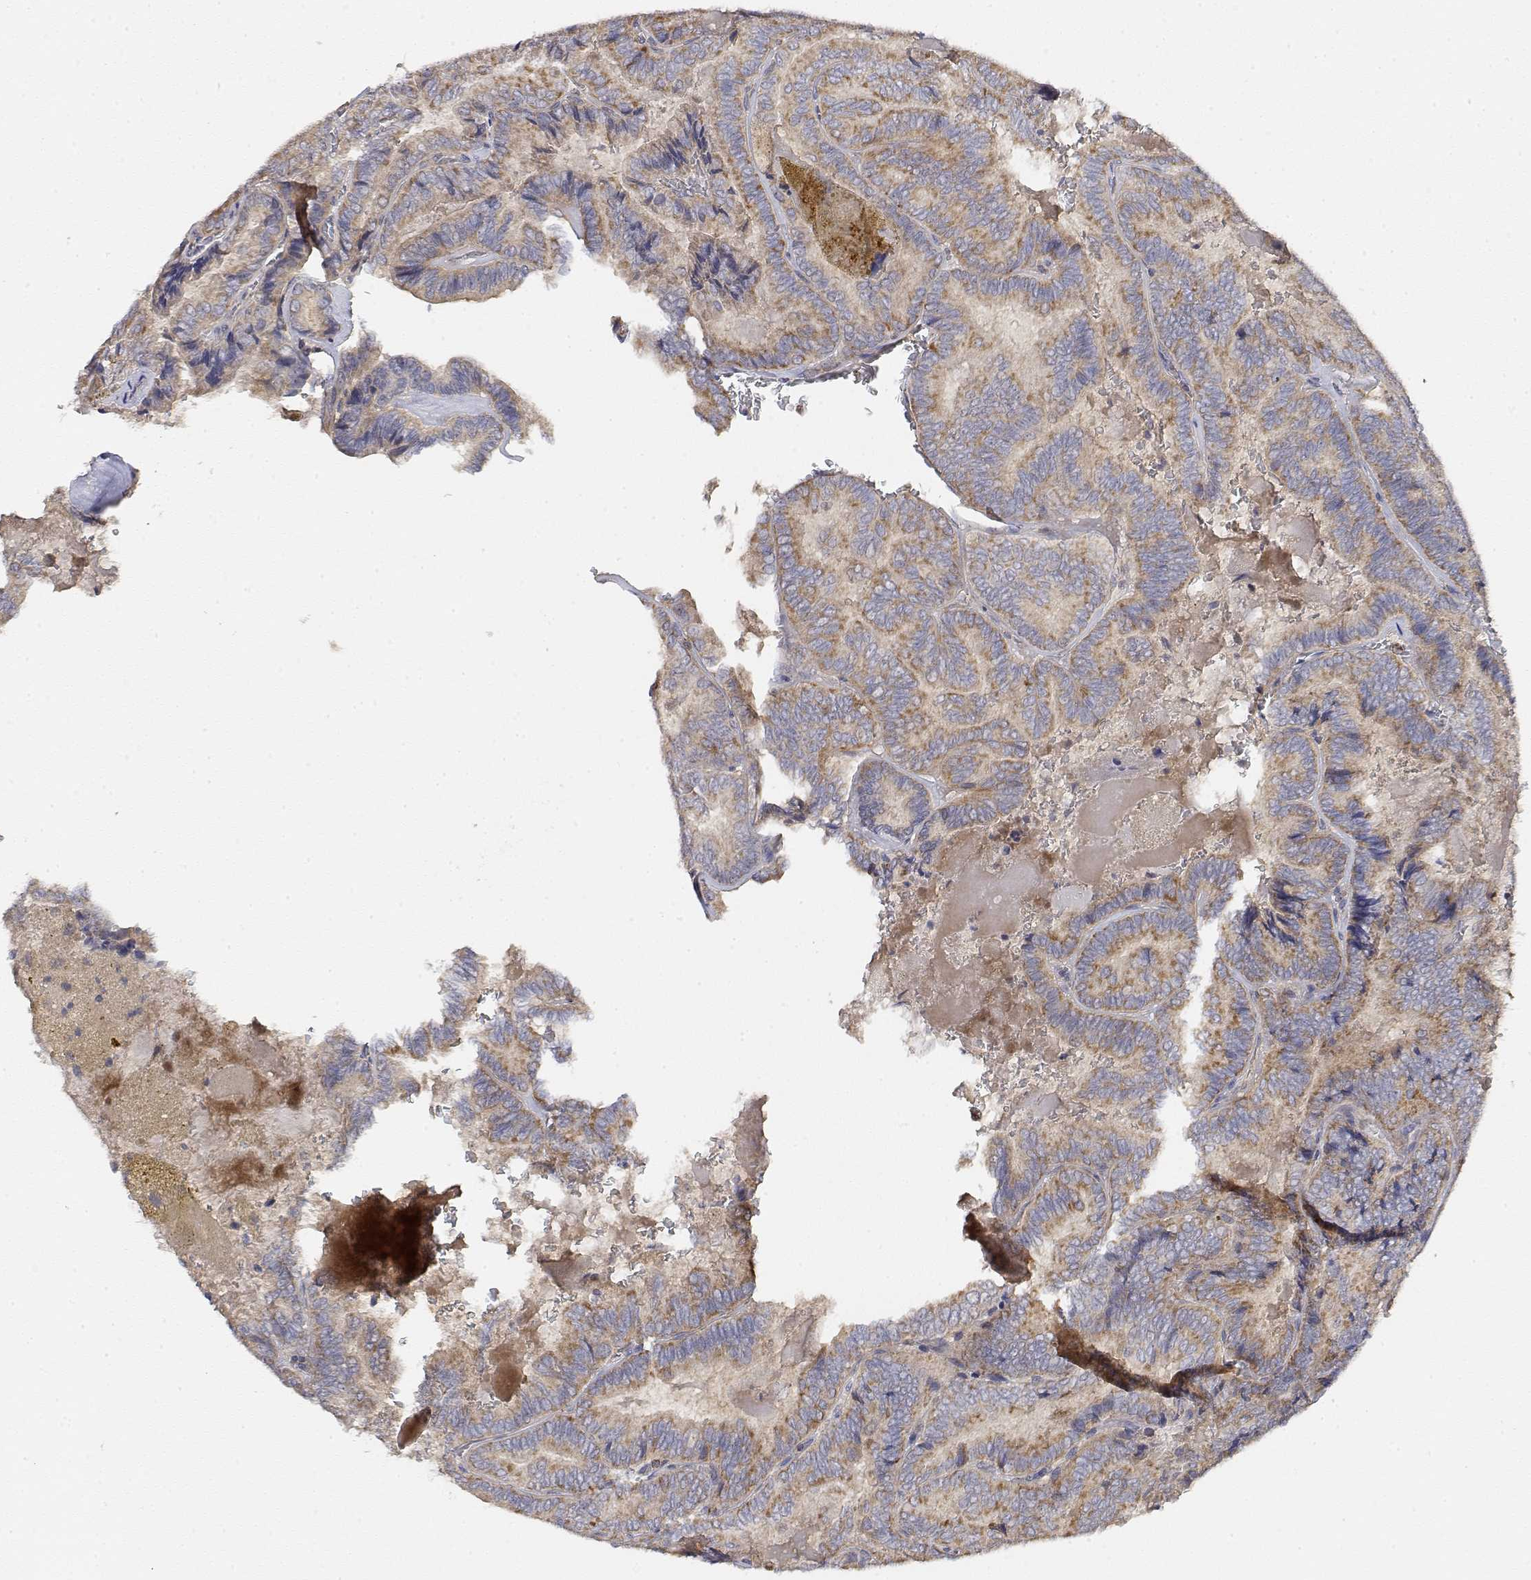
{"staining": {"intensity": "moderate", "quantity": "25%-75%", "location": "cytoplasmic/membranous"}, "tissue": "thyroid cancer", "cell_type": "Tumor cells", "image_type": "cancer", "snomed": [{"axis": "morphology", "description": "Papillary adenocarcinoma, NOS"}, {"axis": "topography", "description": "Thyroid gland"}], "caption": "Moderate cytoplasmic/membranous positivity for a protein is present in about 25%-75% of tumor cells of thyroid cancer using immunohistochemistry (IHC).", "gene": "LONRF3", "patient": {"sex": "female", "age": 75}}